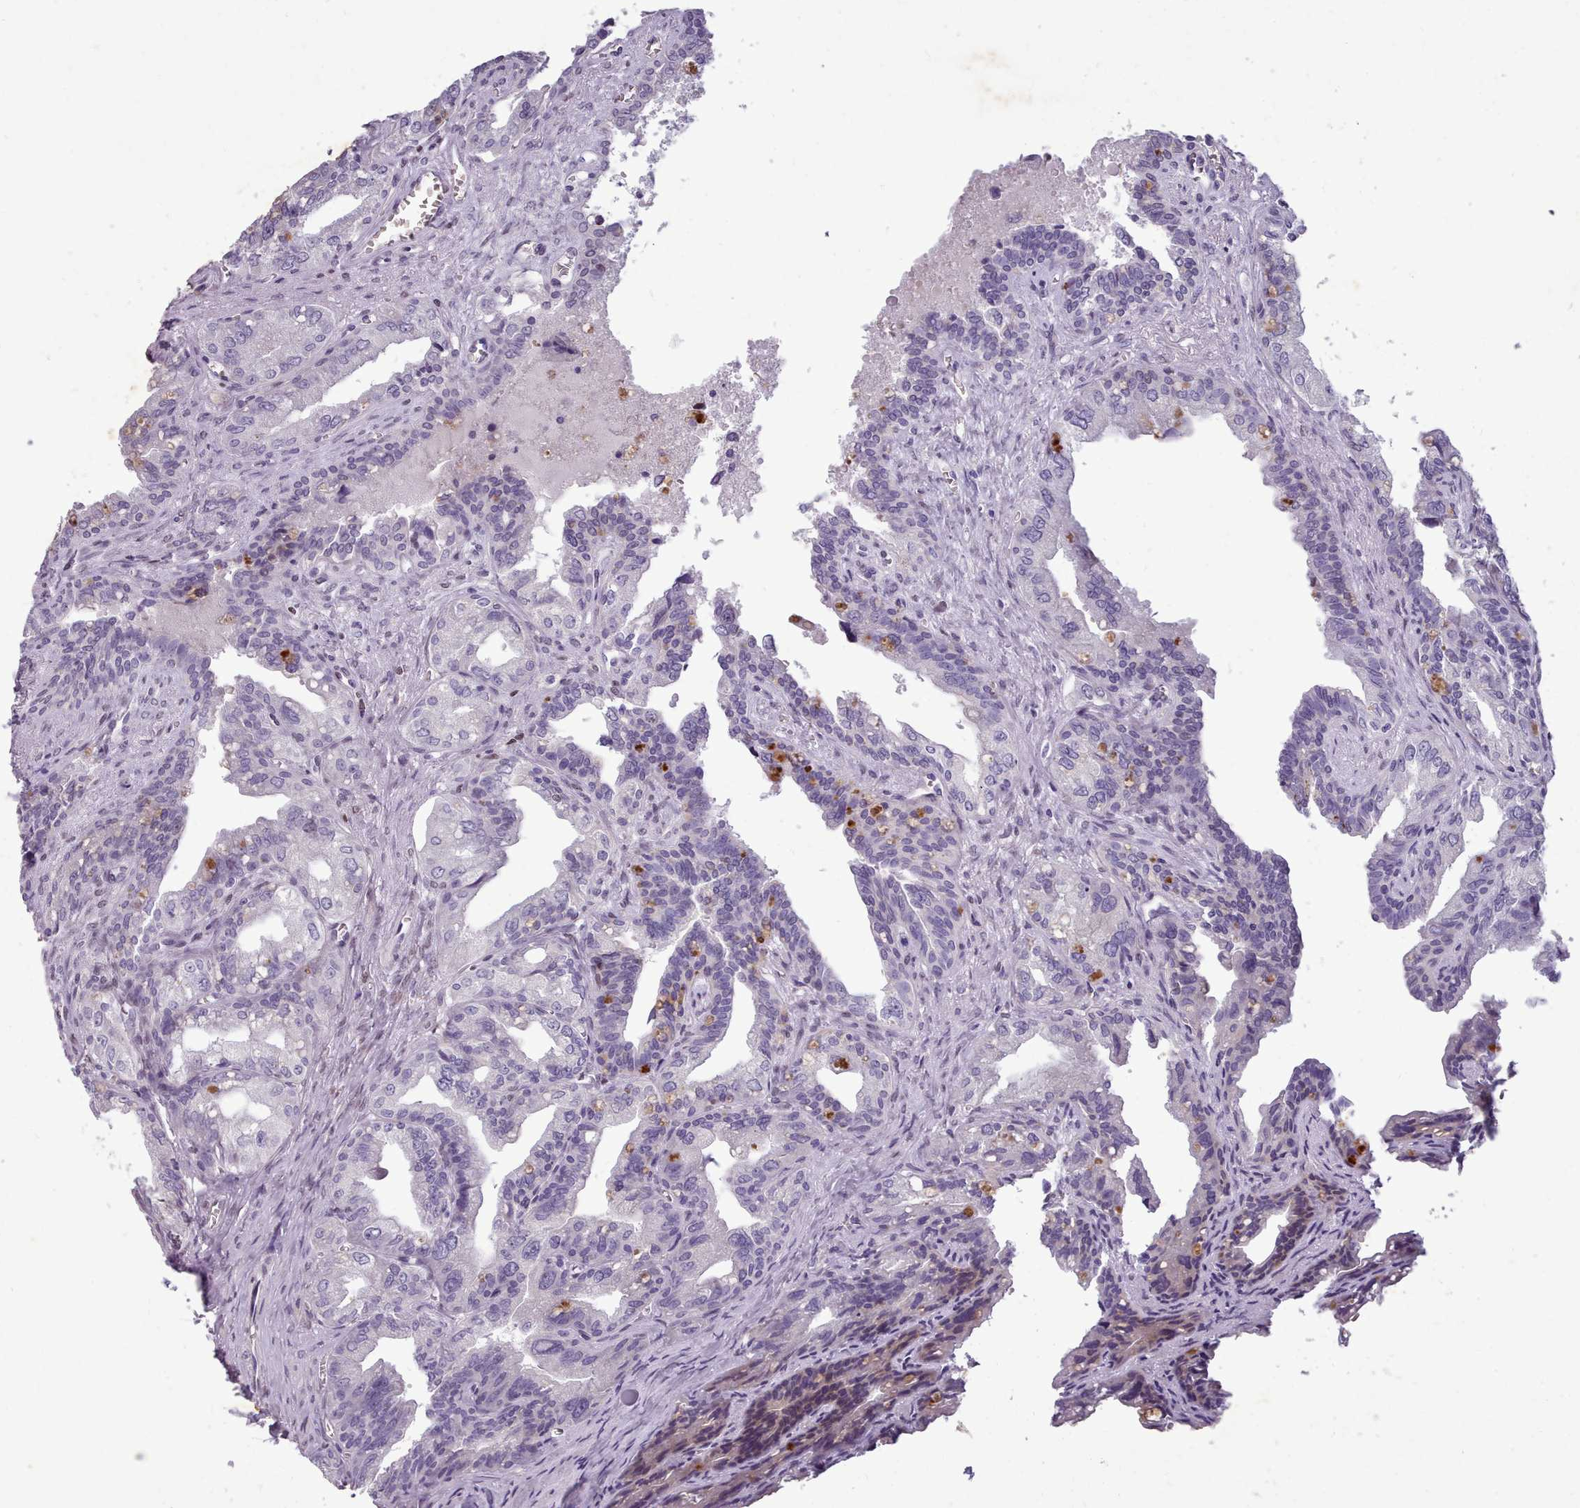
{"staining": {"intensity": "negative", "quantity": "none", "location": "none"}, "tissue": "seminal vesicle", "cell_type": "Glandular cells", "image_type": "normal", "snomed": [{"axis": "morphology", "description": "Normal tissue, NOS"}, {"axis": "topography", "description": "Seminal veicle"}], "caption": "Immunohistochemical staining of unremarkable seminal vesicle exhibits no significant staining in glandular cells. (IHC, brightfield microscopy, high magnification).", "gene": "KCNT2", "patient": {"sex": "male", "age": 67}}